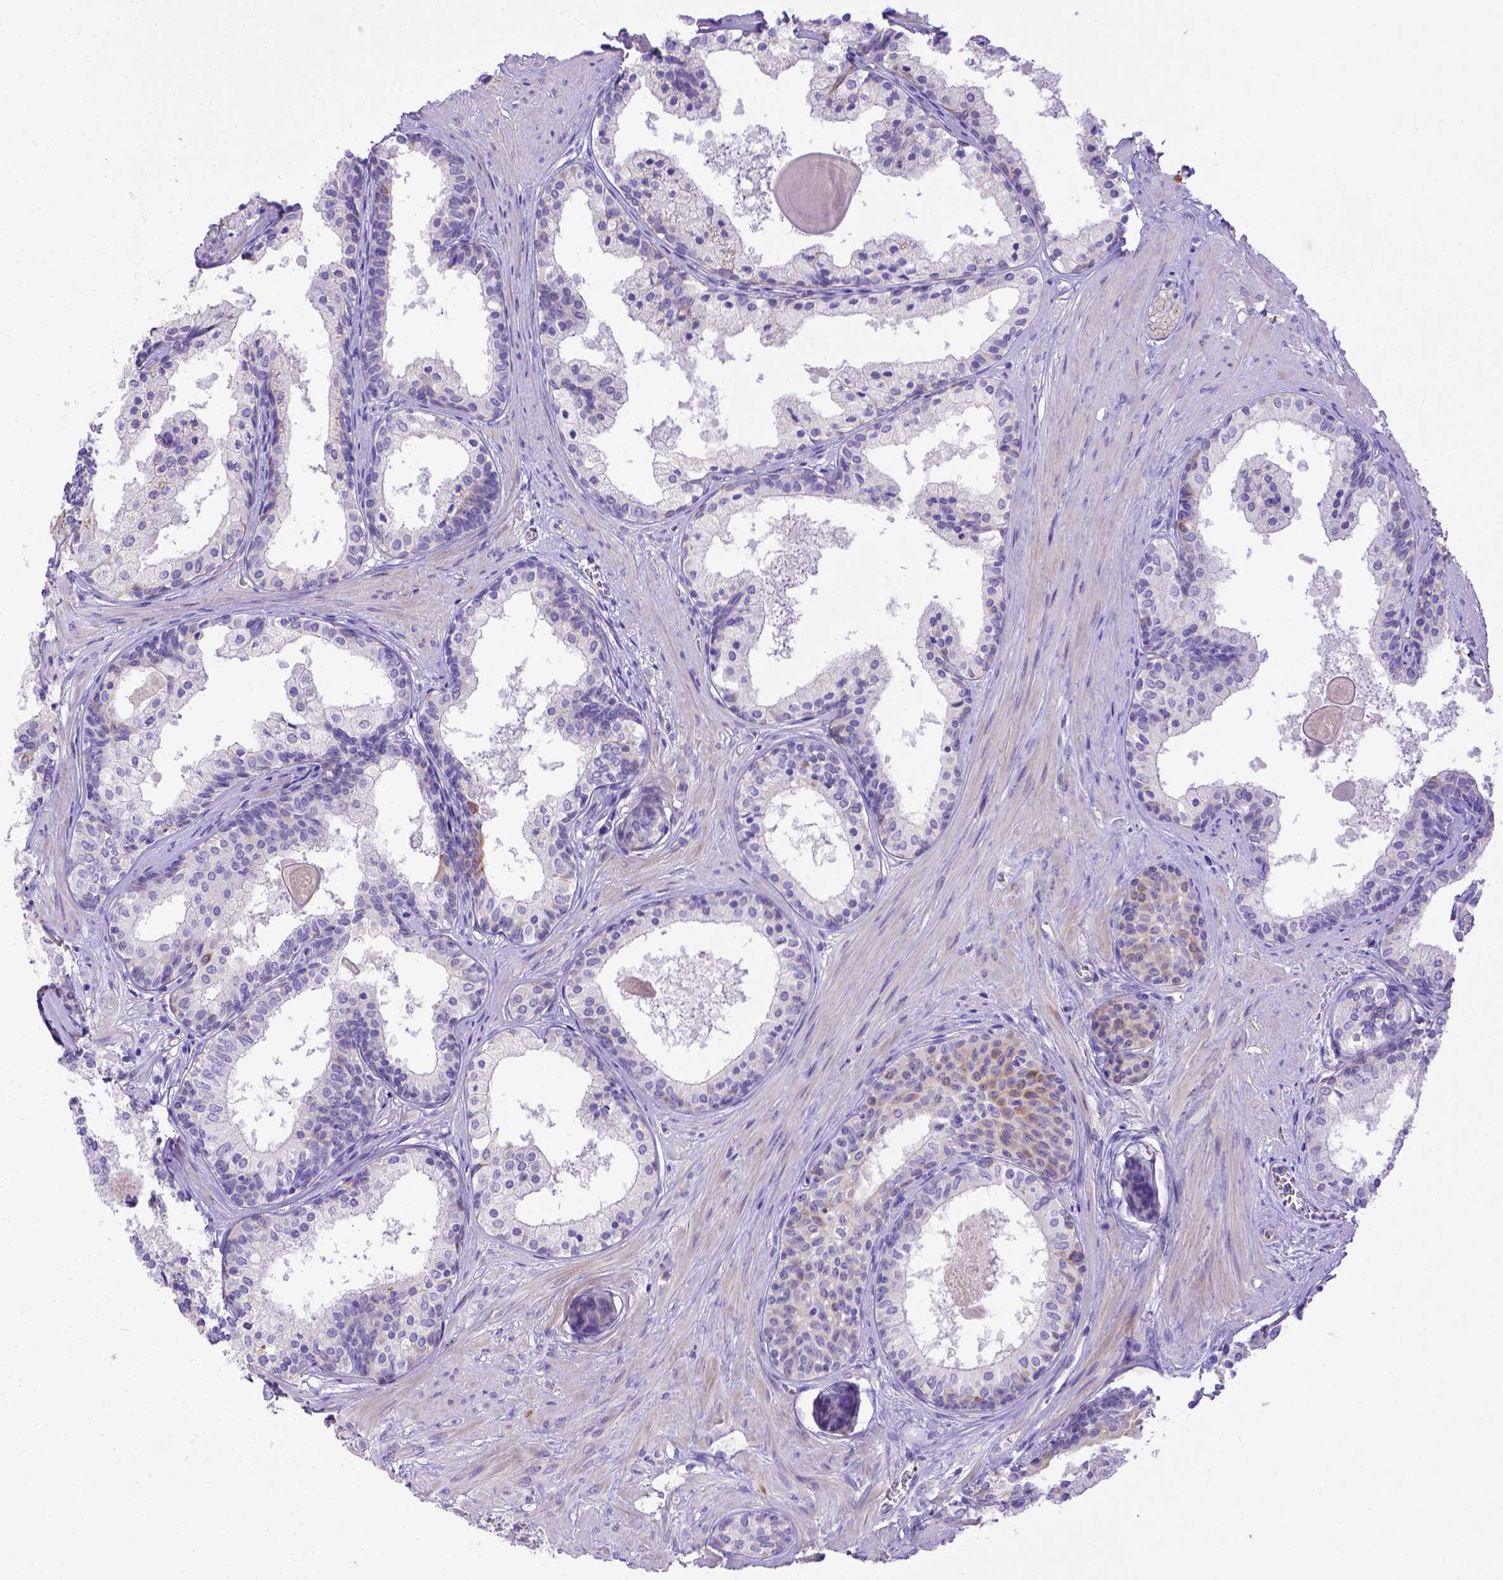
{"staining": {"intensity": "weak", "quantity": "<25%", "location": "cytoplasmic/membranous"}, "tissue": "prostate", "cell_type": "Glandular cells", "image_type": "normal", "snomed": [{"axis": "morphology", "description": "Normal tissue, NOS"}, {"axis": "topography", "description": "Prostate"}], "caption": "Micrograph shows no significant protein positivity in glandular cells of unremarkable prostate.", "gene": "LRRC18", "patient": {"sex": "male", "age": 61}}